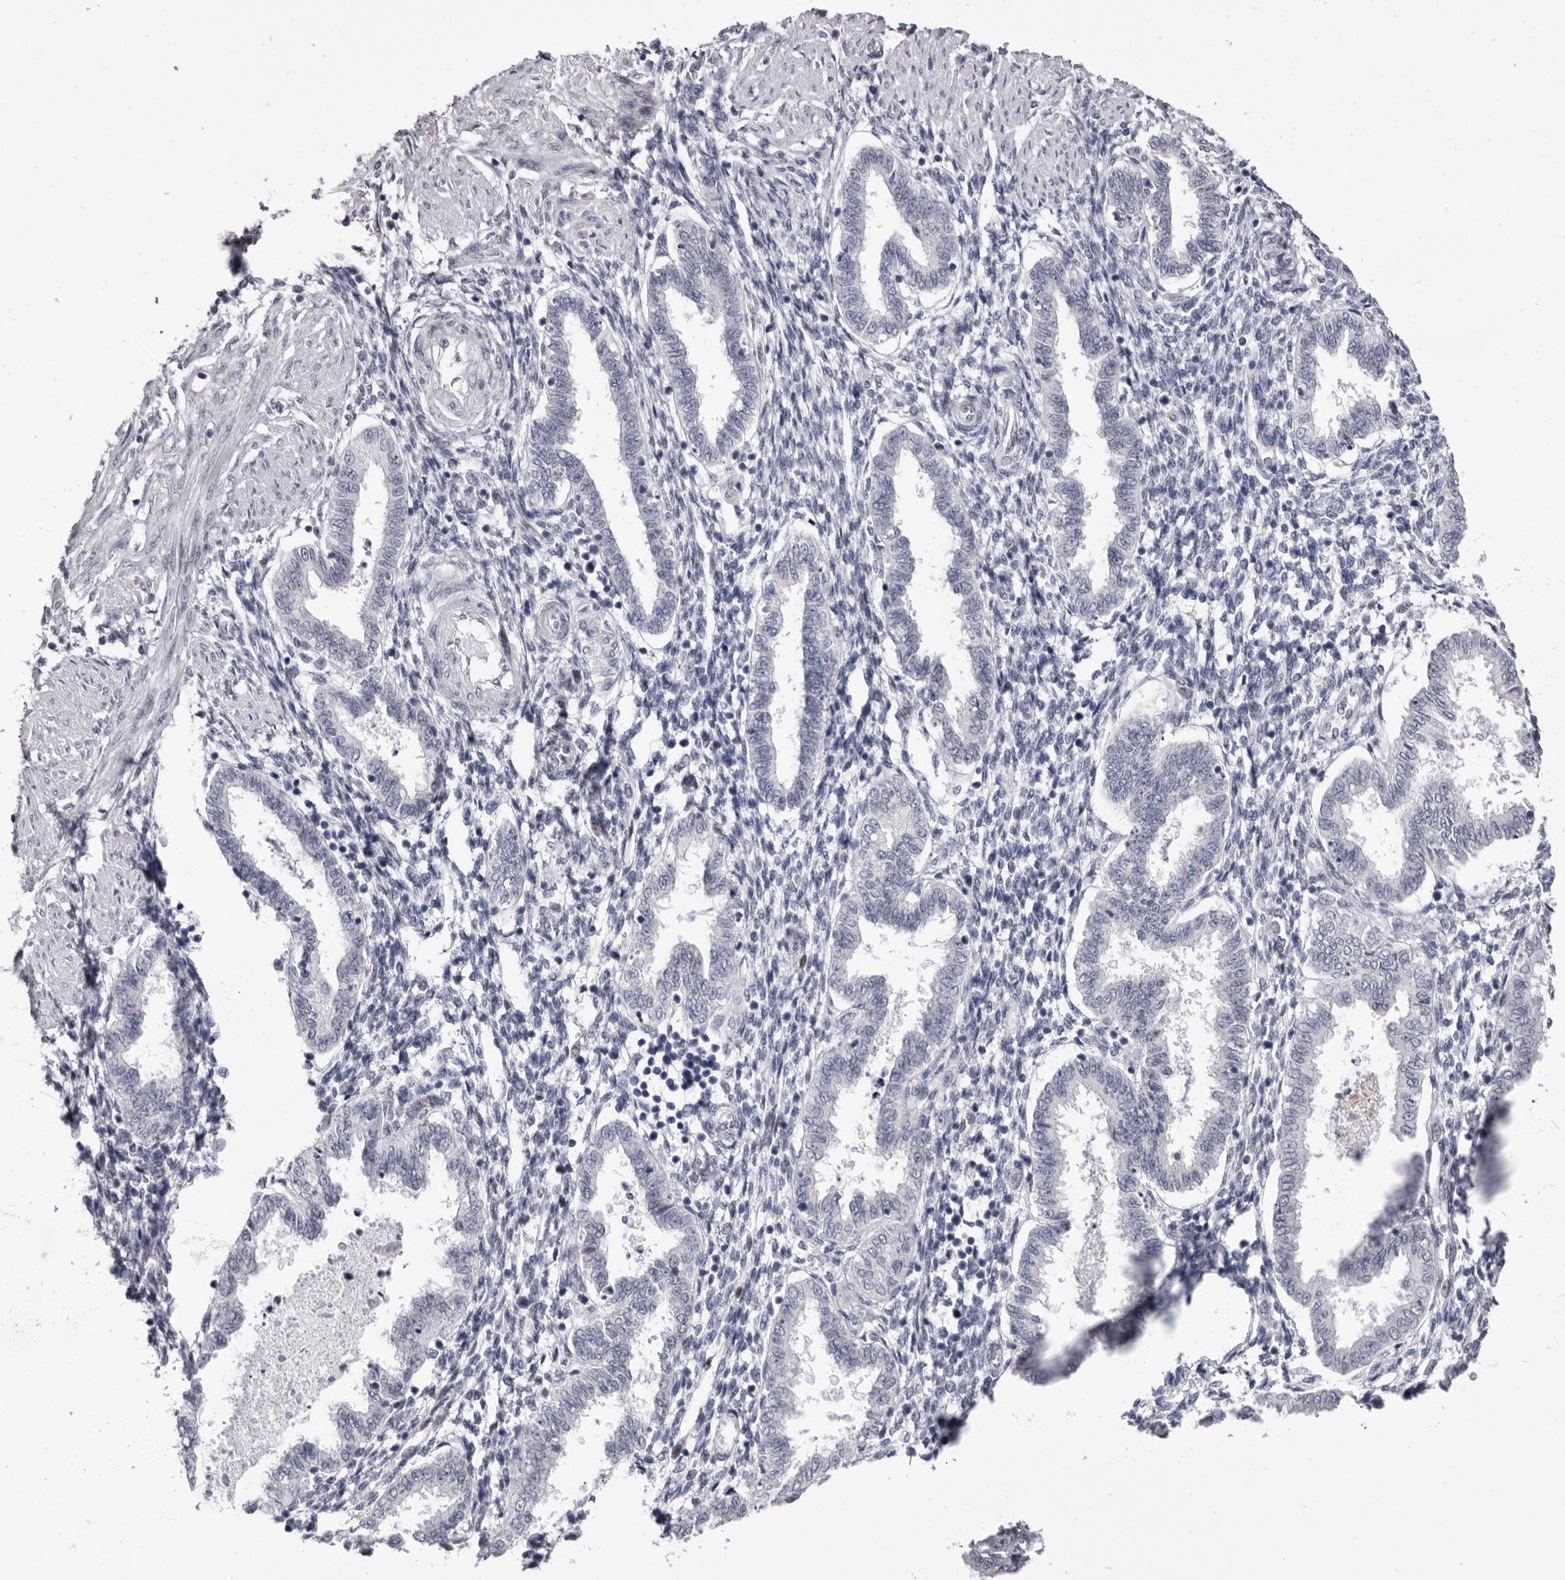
{"staining": {"intensity": "negative", "quantity": "none", "location": "none"}, "tissue": "endometrium", "cell_type": "Cells in endometrial stroma", "image_type": "normal", "snomed": [{"axis": "morphology", "description": "Normal tissue, NOS"}, {"axis": "topography", "description": "Endometrium"}], "caption": "Micrograph shows no significant protein staining in cells in endometrial stroma of normal endometrium. The staining is performed using DAB brown chromogen with nuclei counter-stained in using hematoxylin.", "gene": "ZNF326", "patient": {"sex": "female", "age": 33}}